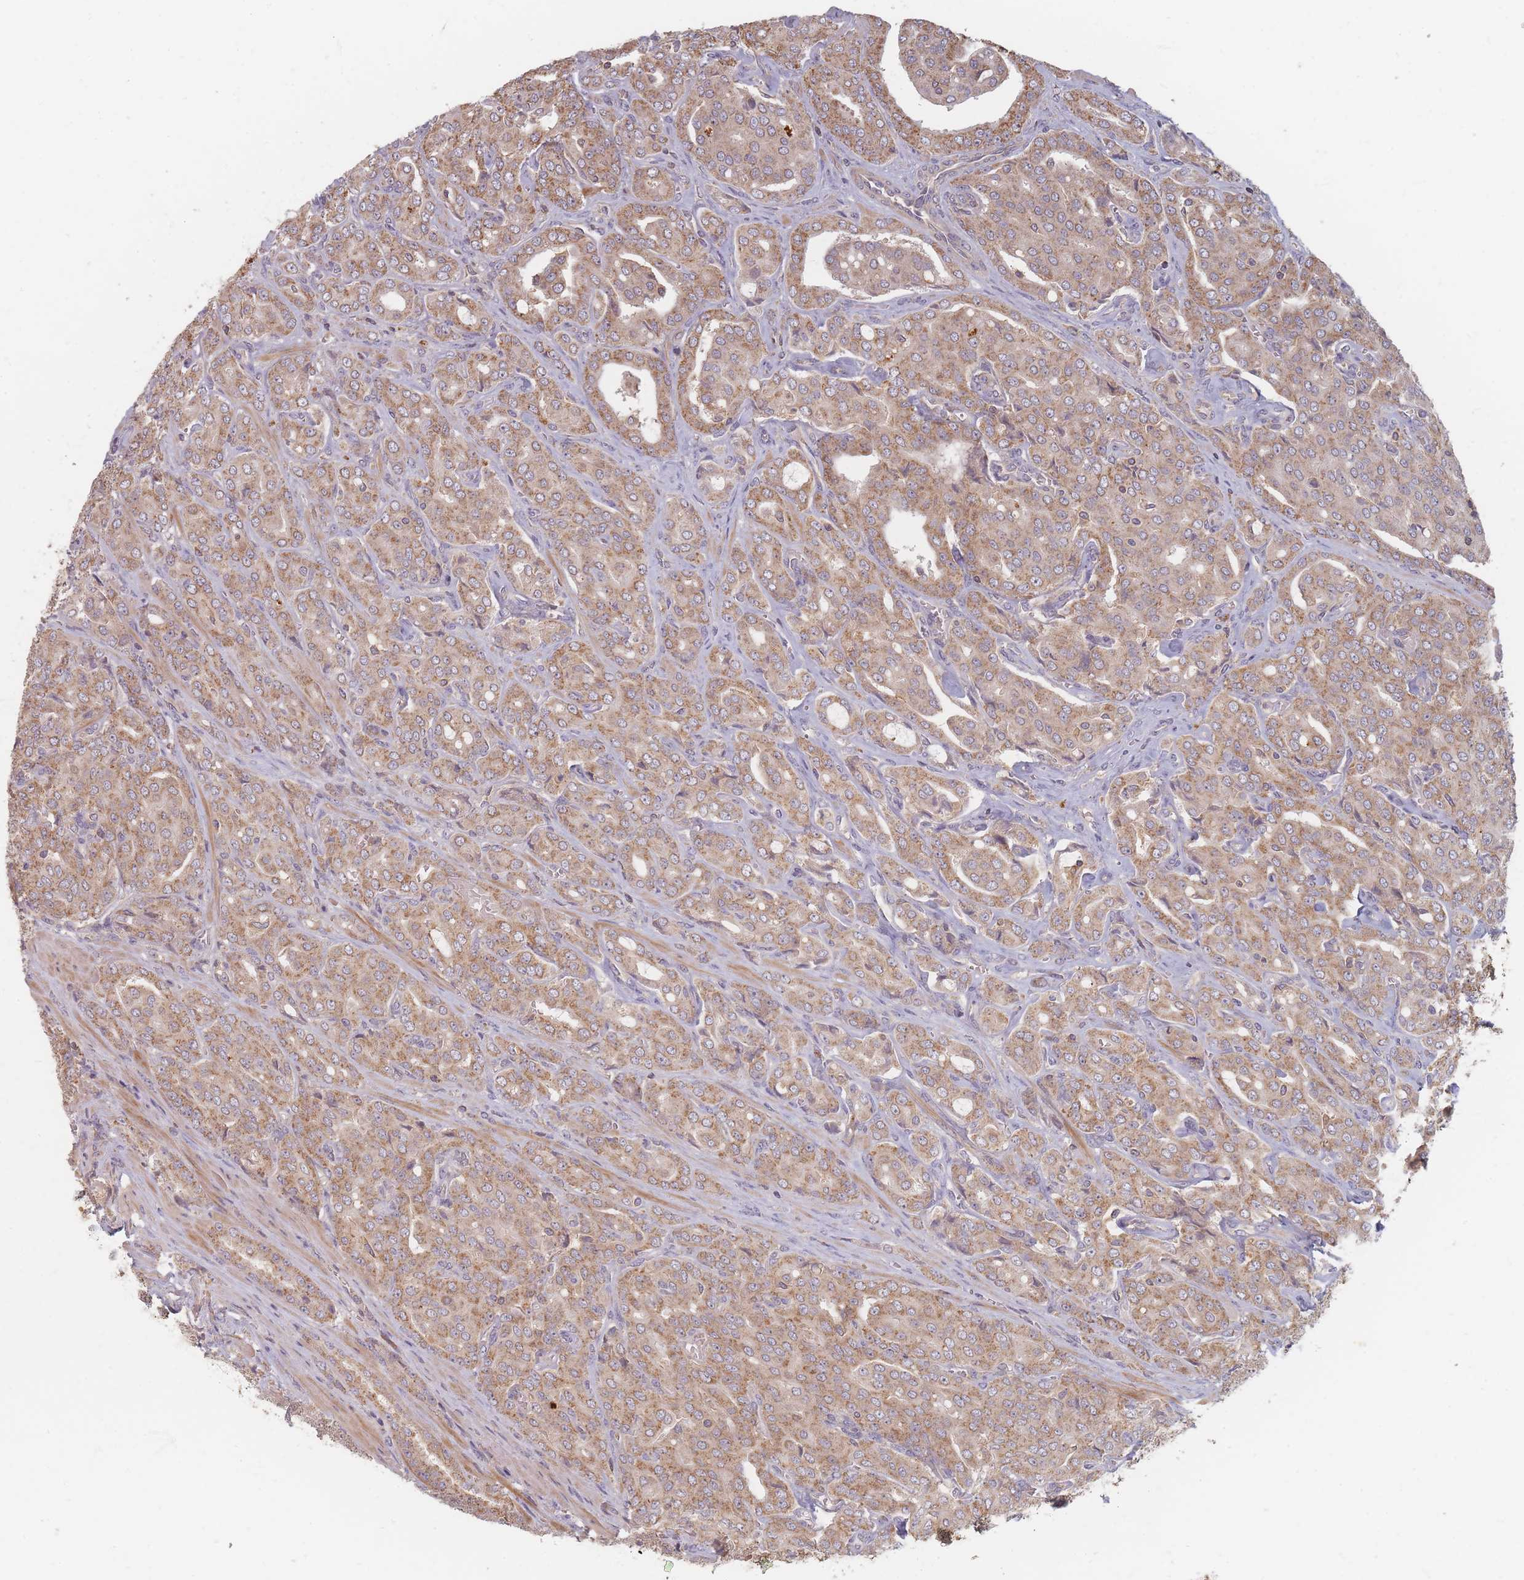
{"staining": {"intensity": "moderate", "quantity": ">75%", "location": "cytoplasmic/membranous"}, "tissue": "prostate cancer", "cell_type": "Tumor cells", "image_type": "cancer", "snomed": [{"axis": "morphology", "description": "Adenocarcinoma, High grade"}, {"axis": "topography", "description": "Prostate"}], "caption": "Immunohistochemistry photomicrograph of human prostate adenocarcinoma (high-grade) stained for a protein (brown), which displays medium levels of moderate cytoplasmic/membranous staining in approximately >75% of tumor cells.", "gene": "SLC35F3", "patient": {"sex": "male", "age": 68}}